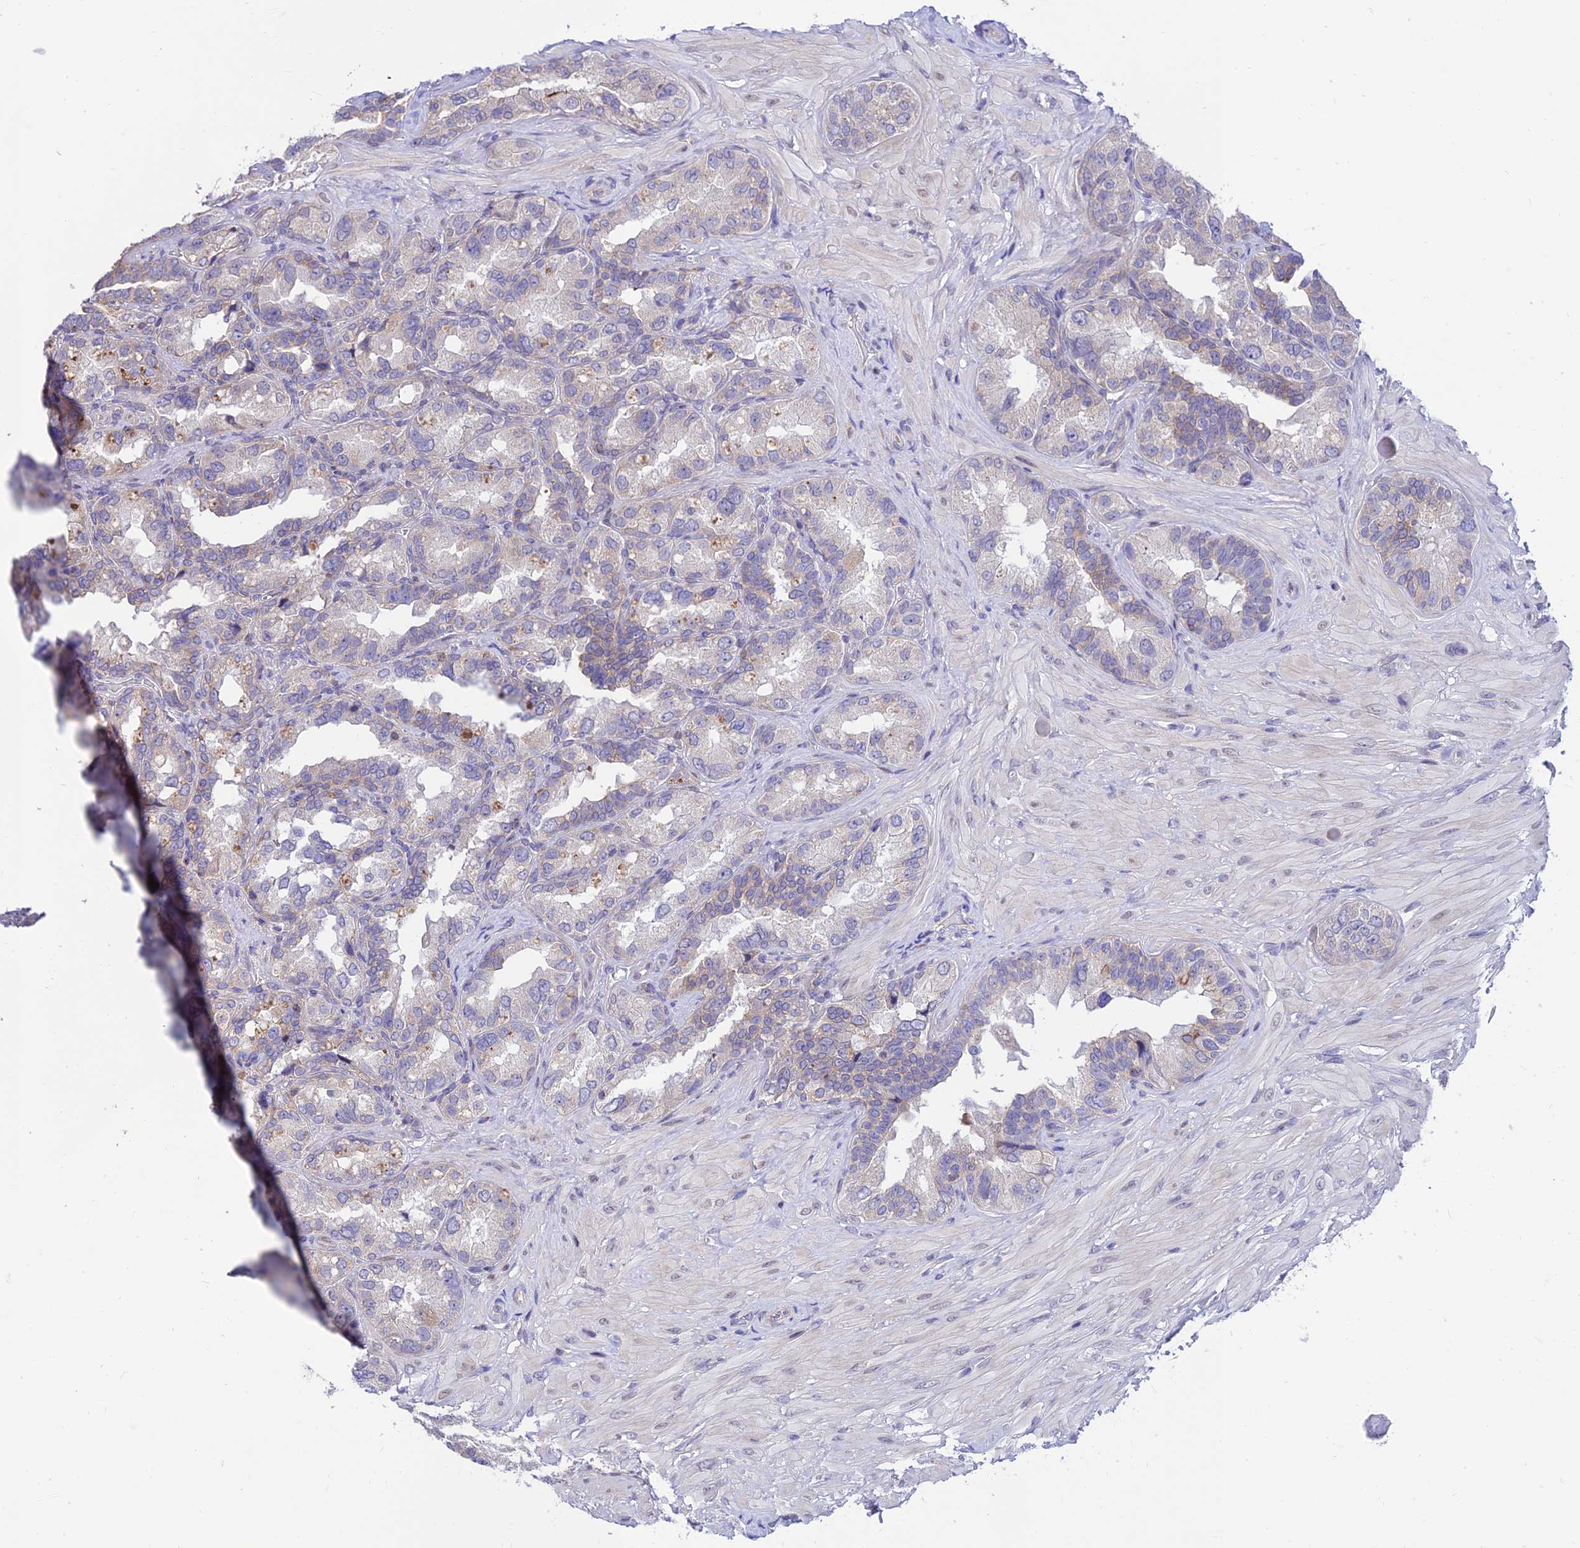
{"staining": {"intensity": "negative", "quantity": "none", "location": "none"}, "tissue": "seminal vesicle", "cell_type": "Glandular cells", "image_type": "normal", "snomed": [{"axis": "morphology", "description": "Normal tissue, NOS"}, {"axis": "topography", "description": "Seminal veicle"}, {"axis": "topography", "description": "Peripheral nerve tissue"}], "caption": "Immunohistochemistry photomicrograph of unremarkable seminal vesicle stained for a protein (brown), which displays no staining in glandular cells. Brightfield microscopy of immunohistochemistry stained with DAB (brown) and hematoxylin (blue), captured at high magnification.", "gene": "C6orf132", "patient": {"sex": "male", "age": 67}}